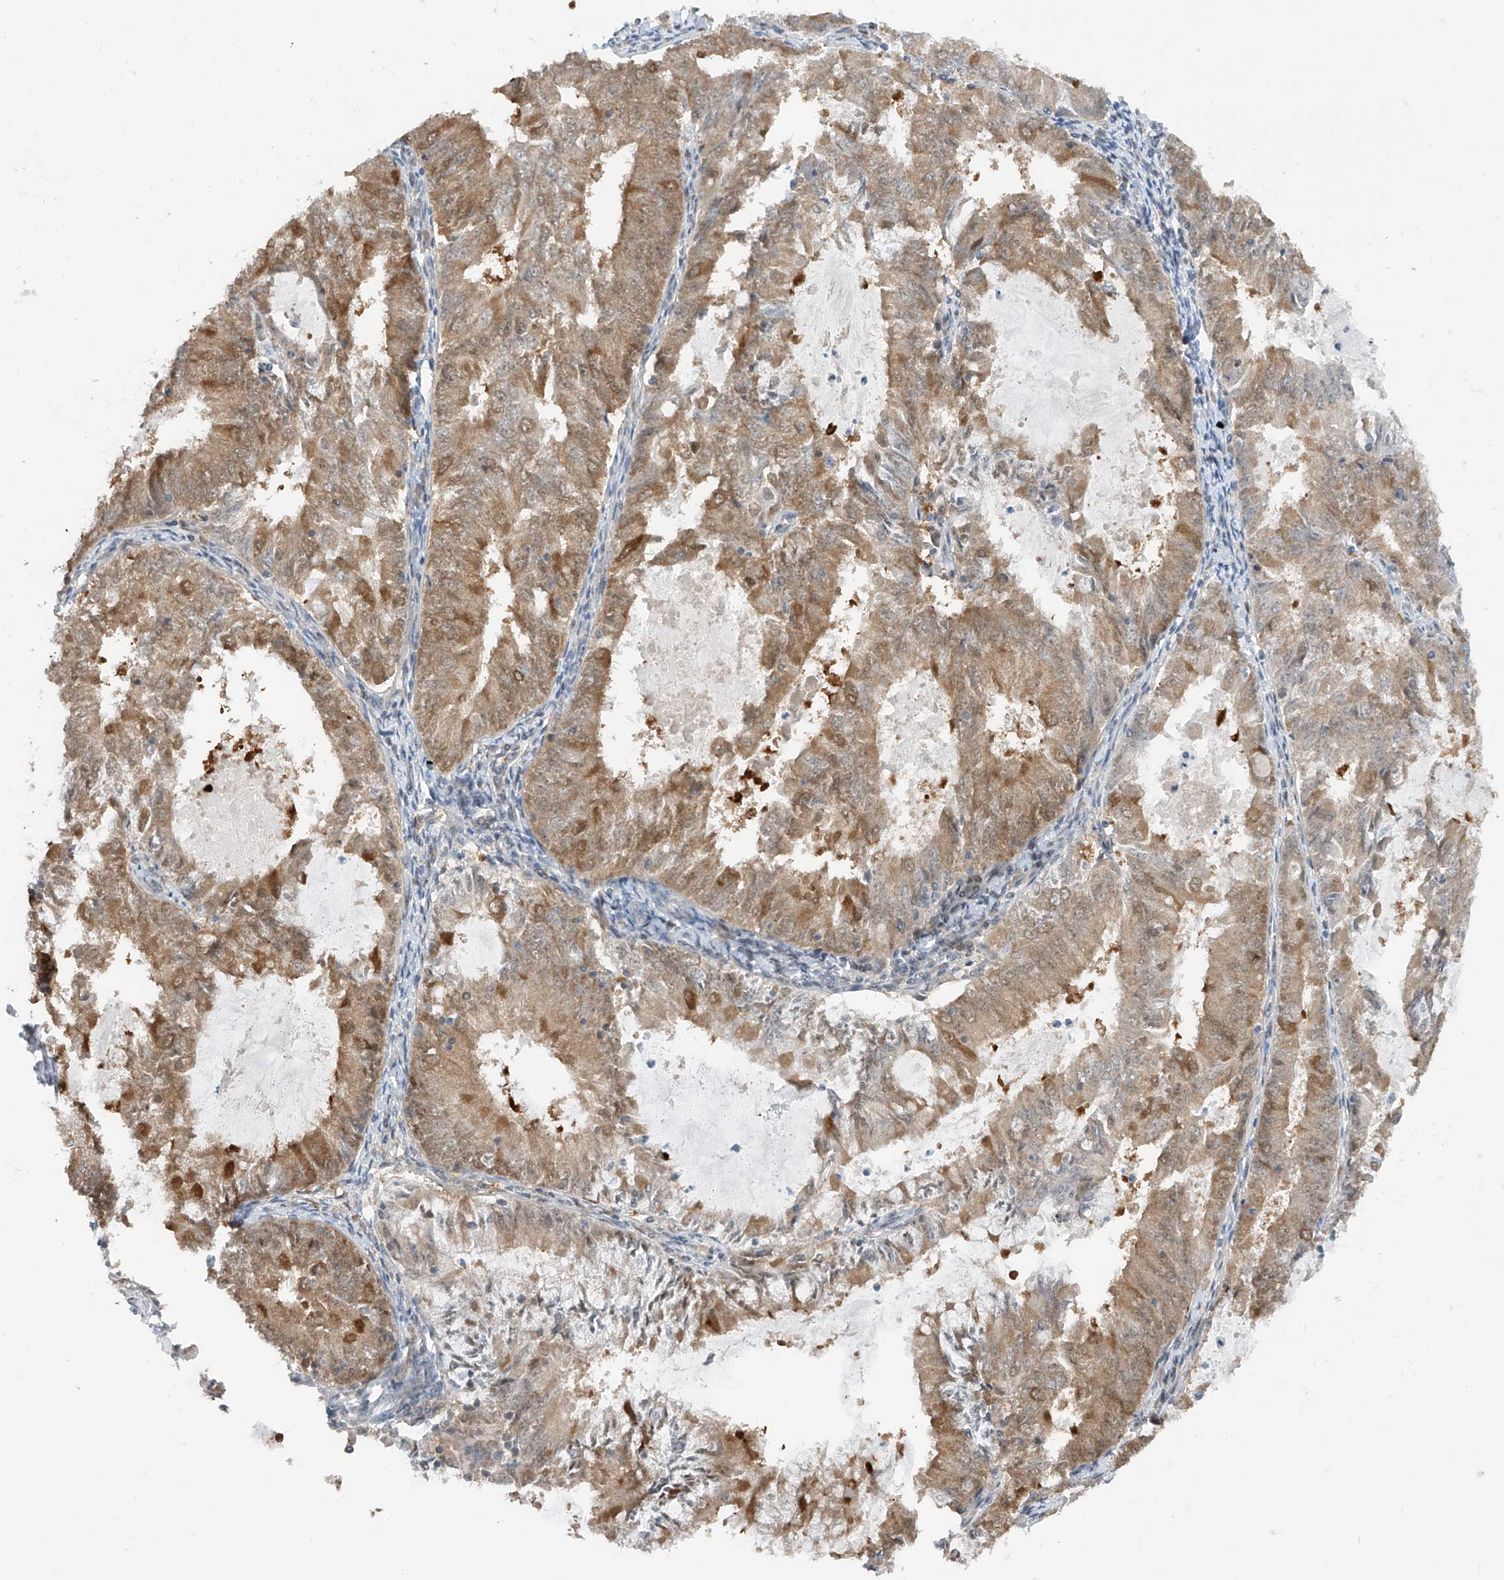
{"staining": {"intensity": "moderate", "quantity": ">75%", "location": "cytoplasmic/membranous"}, "tissue": "endometrial cancer", "cell_type": "Tumor cells", "image_type": "cancer", "snomed": [{"axis": "morphology", "description": "Adenocarcinoma, NOS"}, {"axis": "topography", "description": "Endometrium"}], "caption": "Endometrial adenocarcinoma stained for a protein reveals moderate cytoplasmic/membranous positivity in tumor cells. (Stains: DAB in brown, nuclei in blue, Microscopy: brightfield microscopy at high magnification).", "gene": "TTC38", "patient": {"sex": "female", "age": 57}}